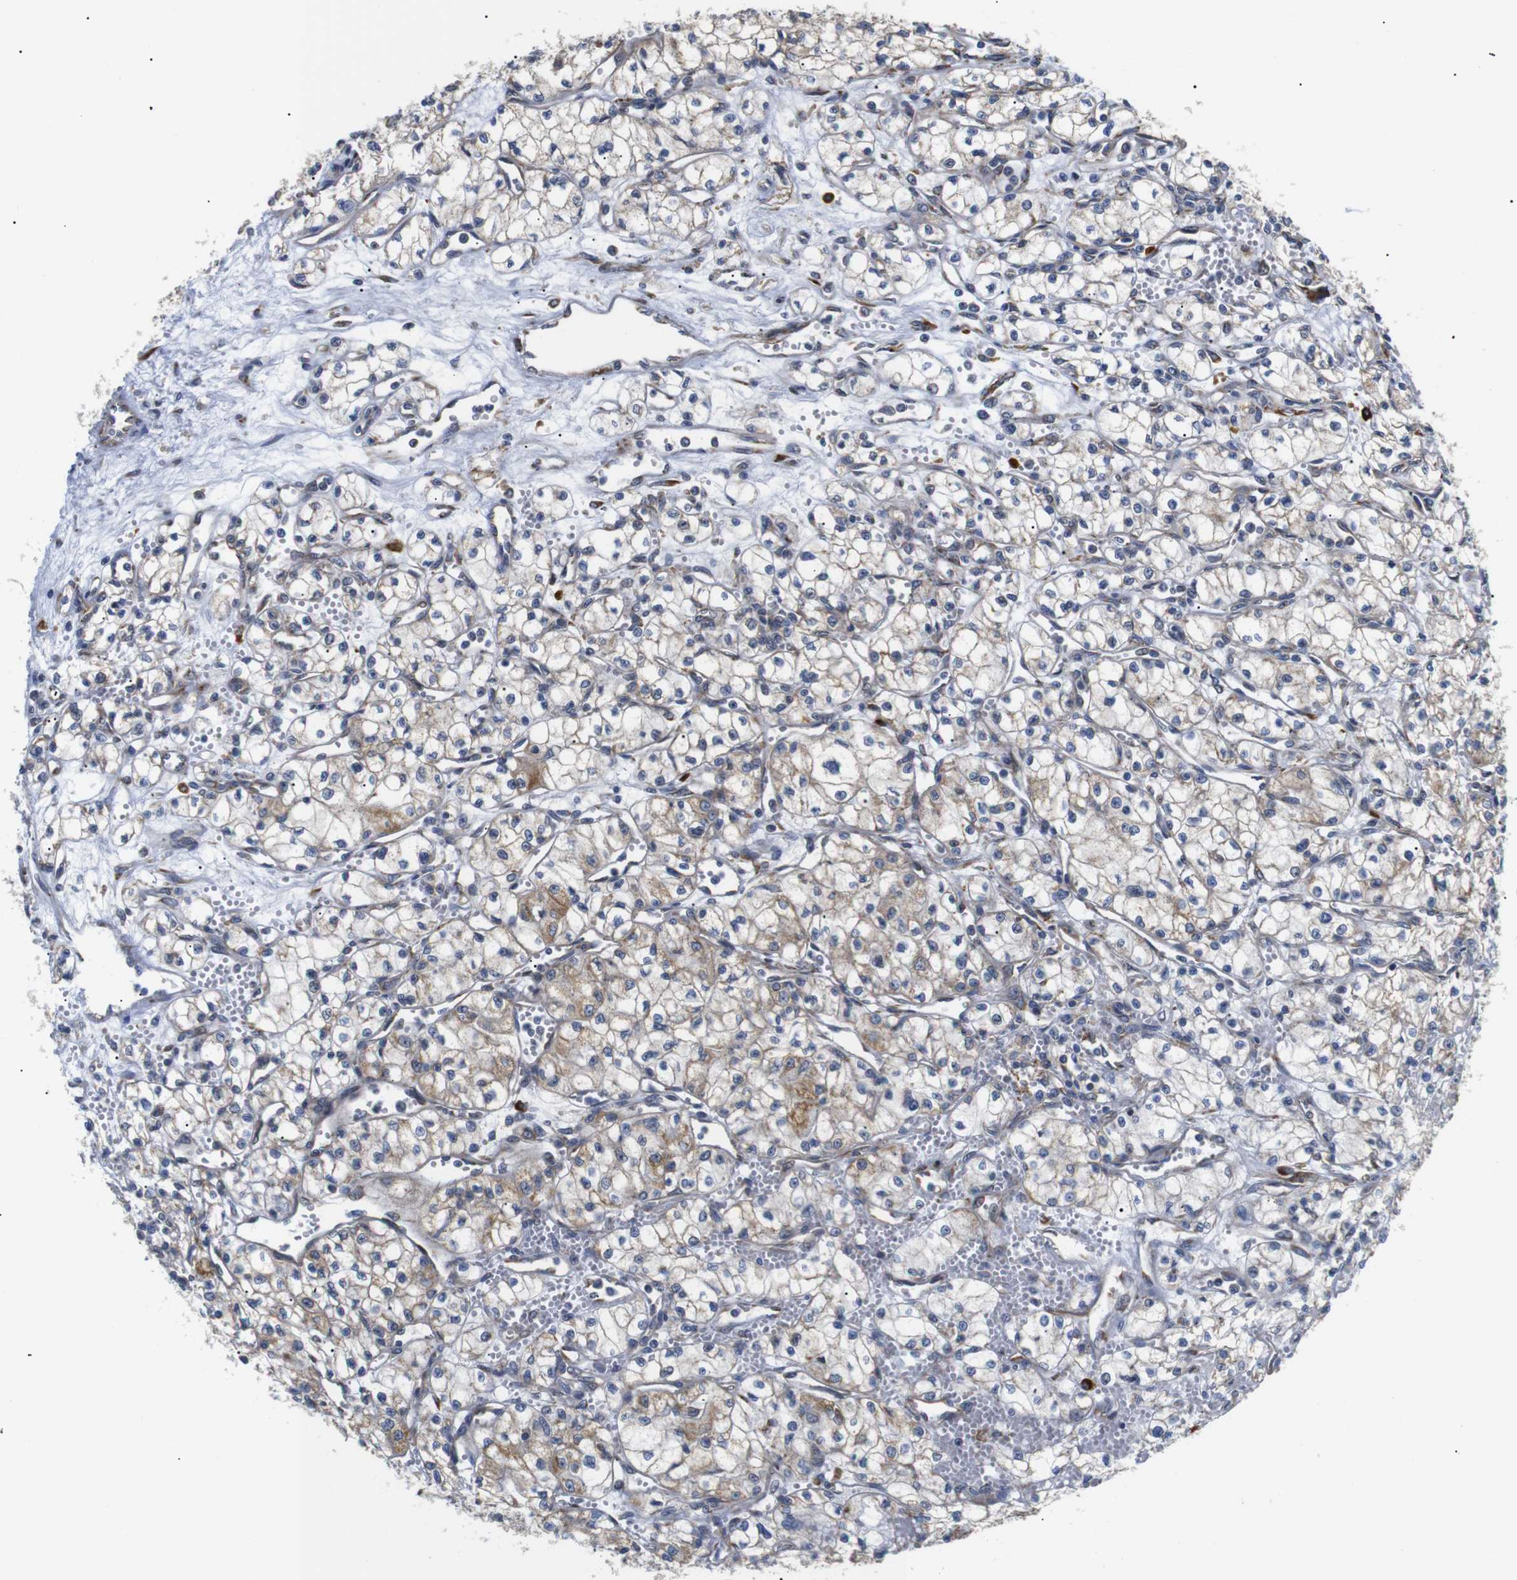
{"staining": {"intensity": "weak", "quantity": "25%-75%", "location": "cytoplasmic/membranous"}, "tissue": "renal cancer", "cell_type": "Tumor cells", "image_type": "cancer", "snomed": [{"axis": "morphology", "description": "Normal tissue, NOS"}, {"axis": "morphology", "description": "Adenocarcinoma, NOS"}, {"axis": "topography", "description": "Kidney"}], "caption": "Protein staining by immunohistochemistry (IHC) reveals weak cytoplasmic/membranous staining in about 25%-75% of tumor cells in renal cancer (adenocarcinoma).", "gene": "KANK4", "patient": {"sex": "male", "age": 59}}